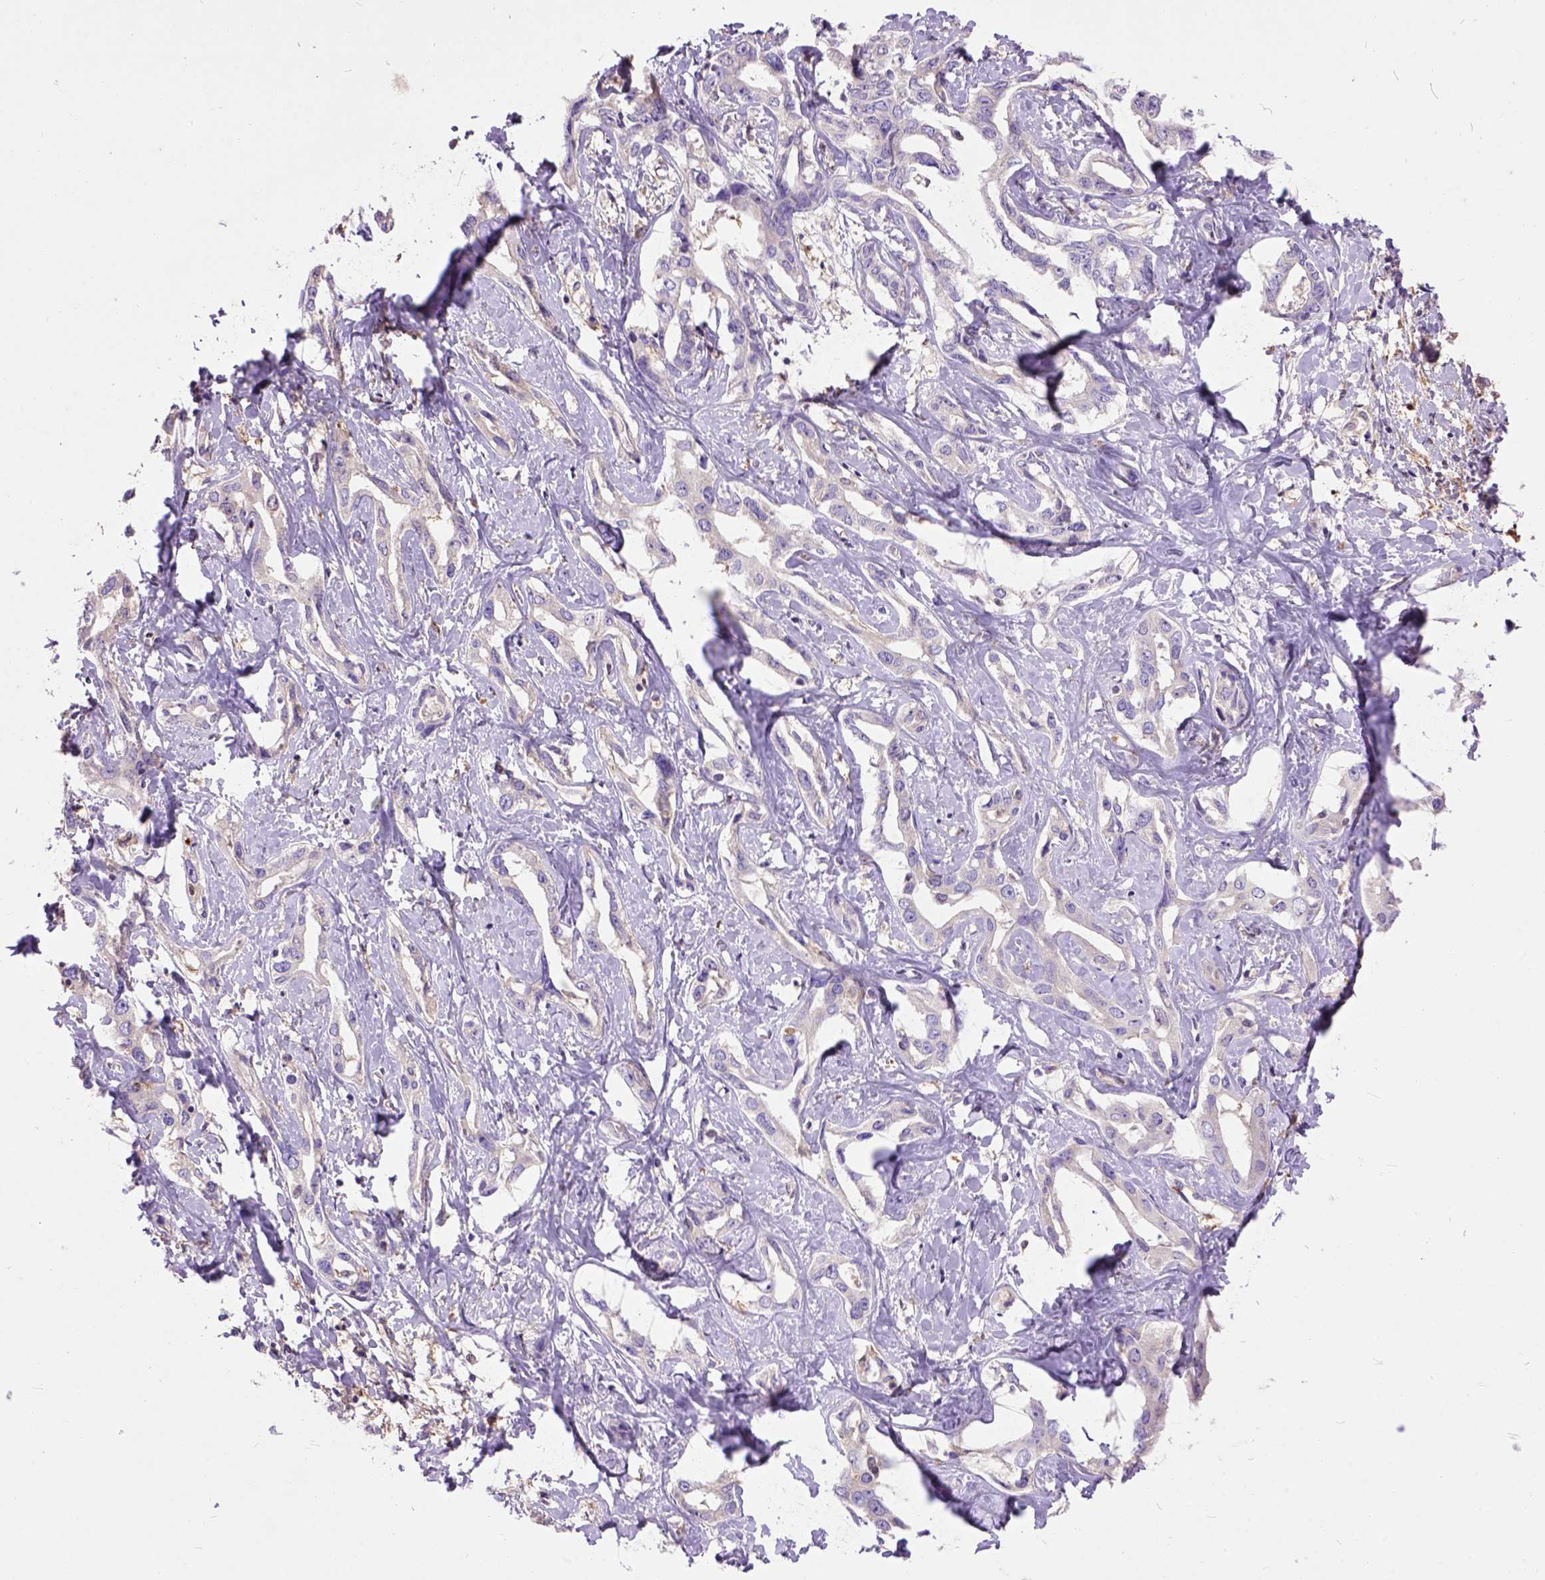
{"staining": {"intensity": "negative", "quantity": "none", "location": "none"}, "tissue": "liver cancer", "cell_type": "Tumor cells", "image_type": "cancer", "snomed": [{"axis": "morphology", "description": "Cholangiocarcinoma"}, {"axis": "topography", "description": "Liver"}], "caption": "This is an IHC micrograph of liver cholangiocarcinoma. There is no expression in tumor cells.", "gene": "SEMA4F", "patient": {"sex": "male", "age": 59}}